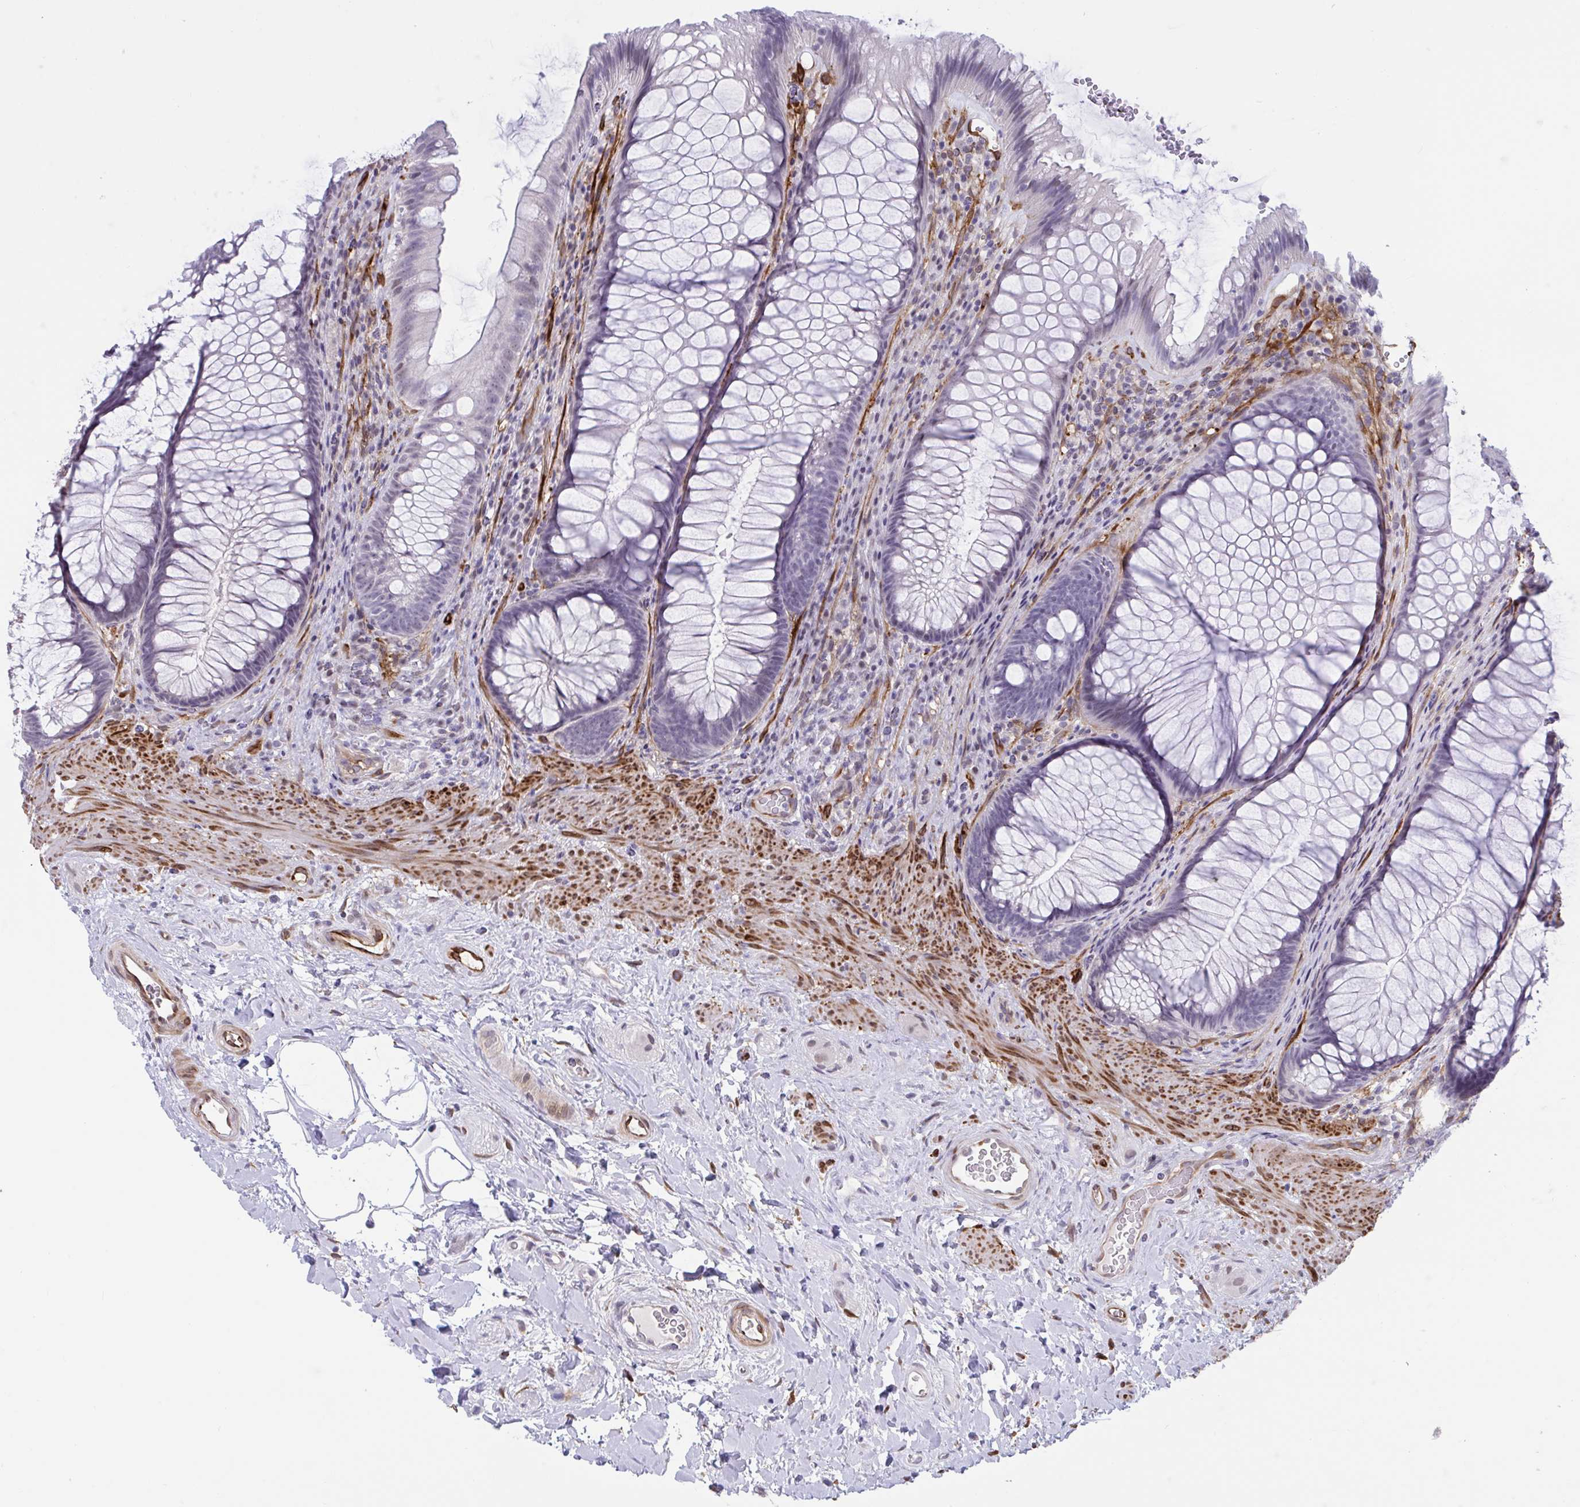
{"staining": {"intensity": "negative", "quantity": "none", "location": "none"}, "tissue": "rectum", "cell_type": "Glandular cells", "image_type": "normal", "snomed": [{"axis": "morphology", "description": "Normal tissue, NOS"}, {"axis": "topography", "description": "Rectum"}], "caption": "Immunohistochemistry image of benign rectum: human rectum stained with DAB (3,3'-diaminobenzidine) displays no significant protein staining in glandular cells. (DAB immunohistochemistry, high magnification).", "gene": "EML1", "patient": {"sex": "male", "age": 53}}